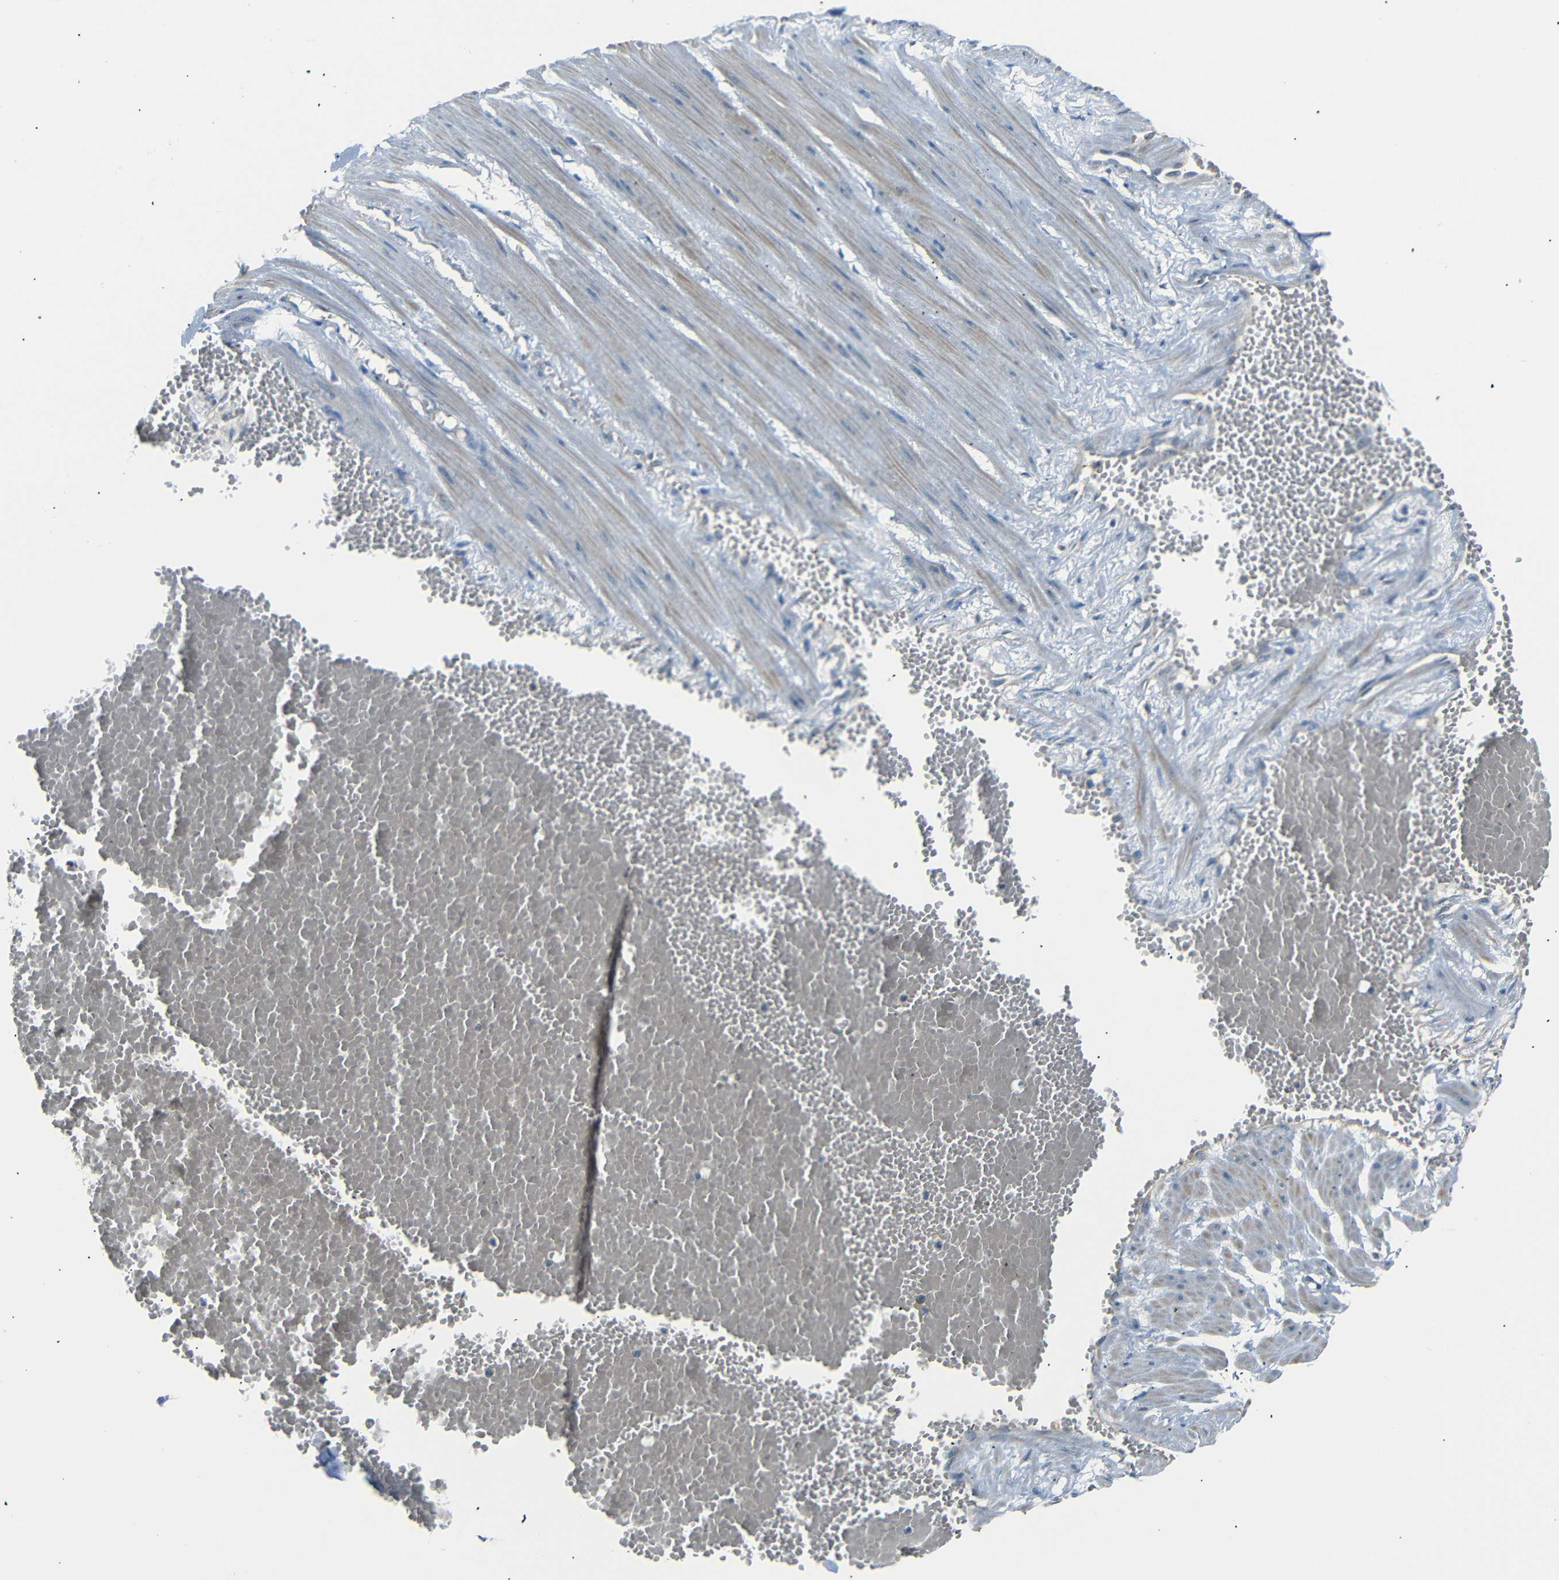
{"staining": {"intensity": "weak", "quantity": "<25%", "location": "cytoplasmic/membranous"}, "tissue": "adipose tissue", "cell_type": "Adipocytes", "image_type": "normal", "snomed": [{"axis": "morphology", "description": "Normal tissue, NOS"}, {"axis": "topography", "description": "Soft tissue"}, {"axis": "topography", "description": "Vascular tissue"}], "caption": "Adipocytes show no significant positivity in unremarkable adipose tissue. (Stains: DAB IHC with hematoxylin counter stain, Microscopy: brightfield microscopy at high magnification).", "gene": "SFN", "patient": {"sex": "female", "age": 35}}